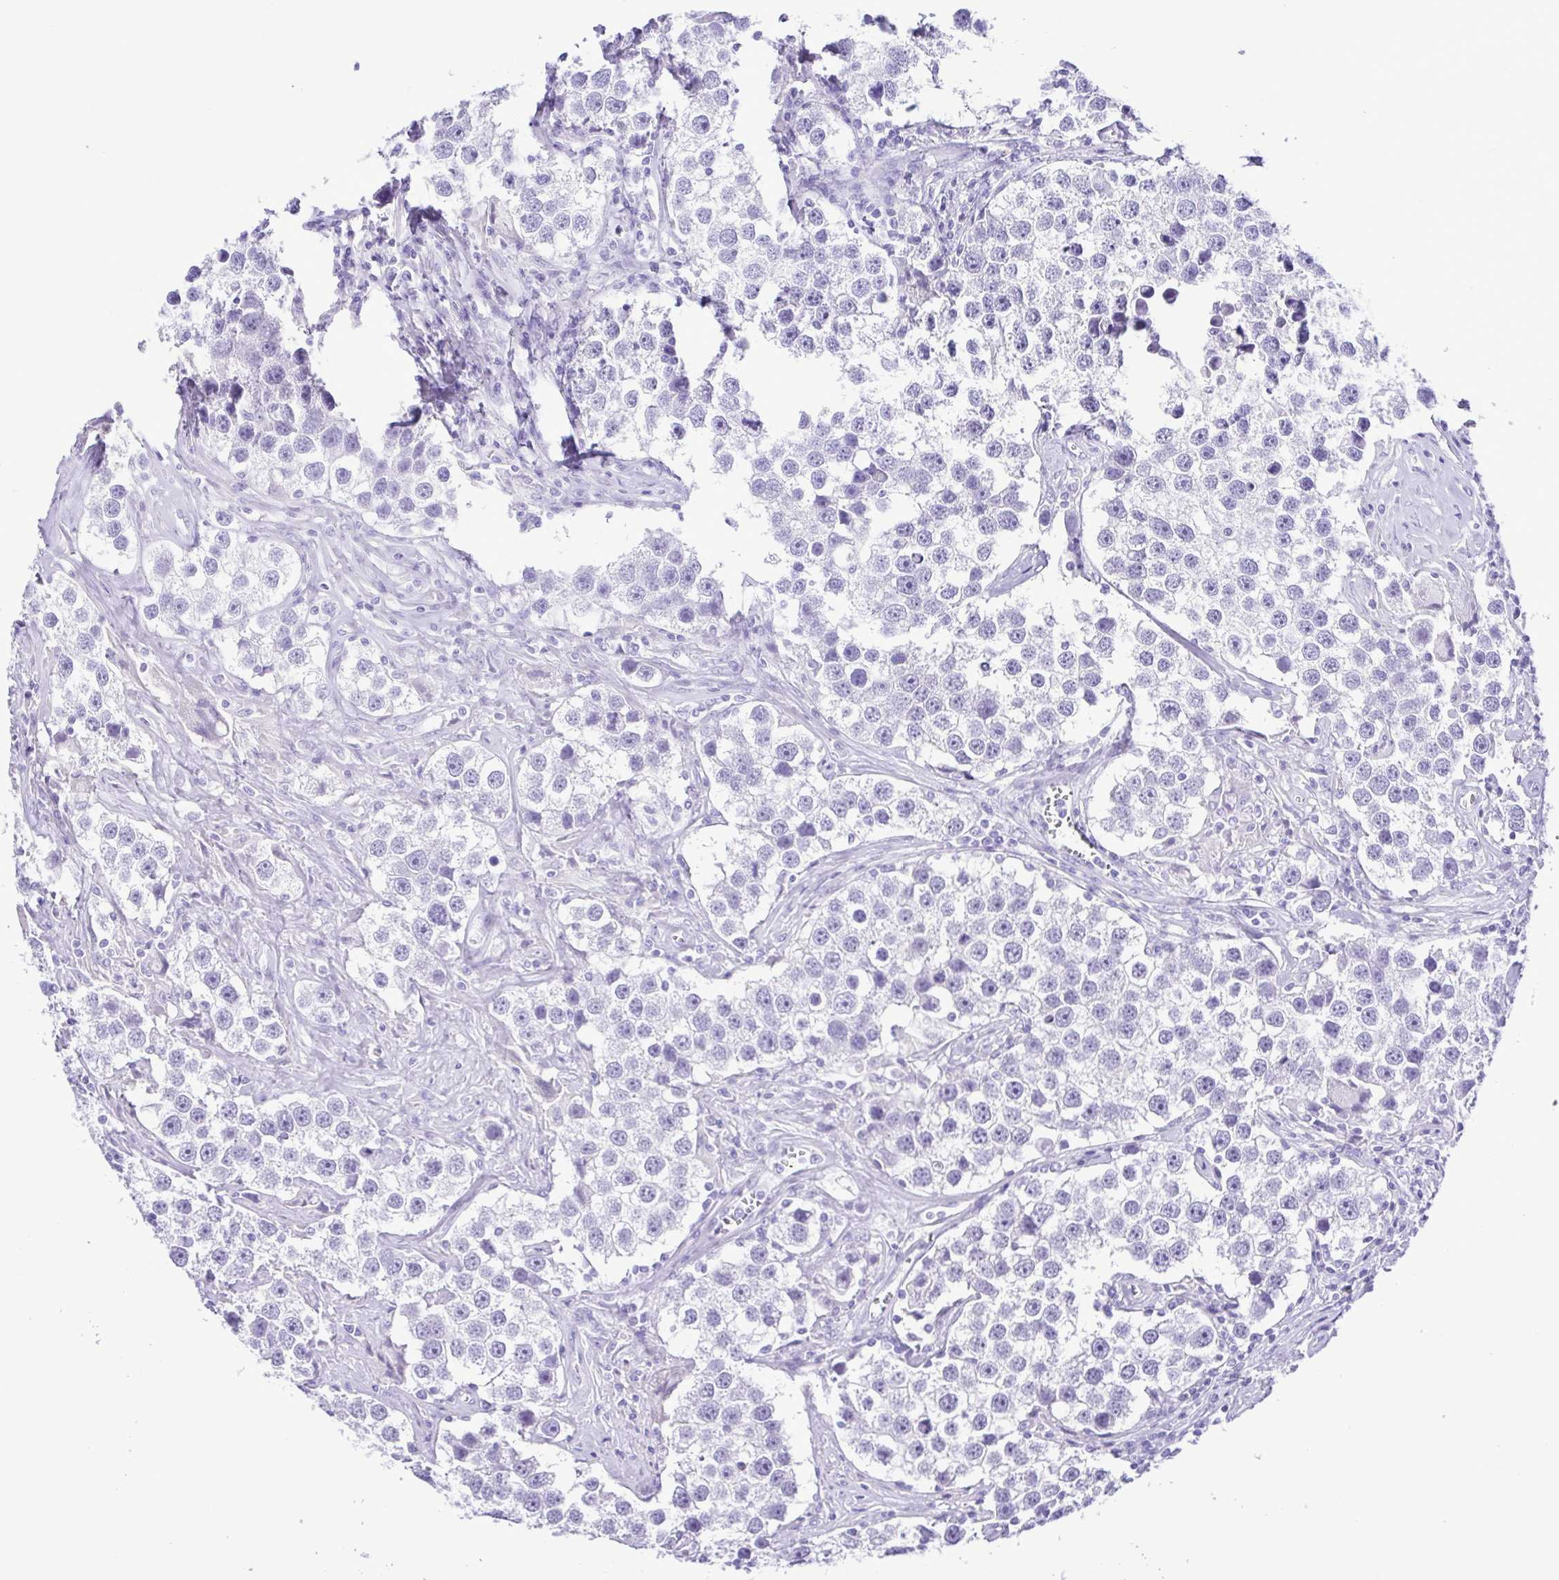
{"staining": {"intensity": "negative", "quantity": "none", "location": "none"}, "tissue": "testis cancer", "cell_type": "Tumor cells", "image_type": "cancer", "snomed": [{"axis": "morphology", "description": "Seminoma, NOS"}, {"axis": "topography", "description": "Testis"}], "caption": "A photomicrograph of testis seminoma stained for a protein displays no brown staining in tumor cells. Brightfield microscopy of immunohistochemistry (IHC) stained with DAB (brown) and hematoxylin (blue), captured at high magnification.", "gene": "CASP14", "patient": {"sex": "male", "age": 49}}